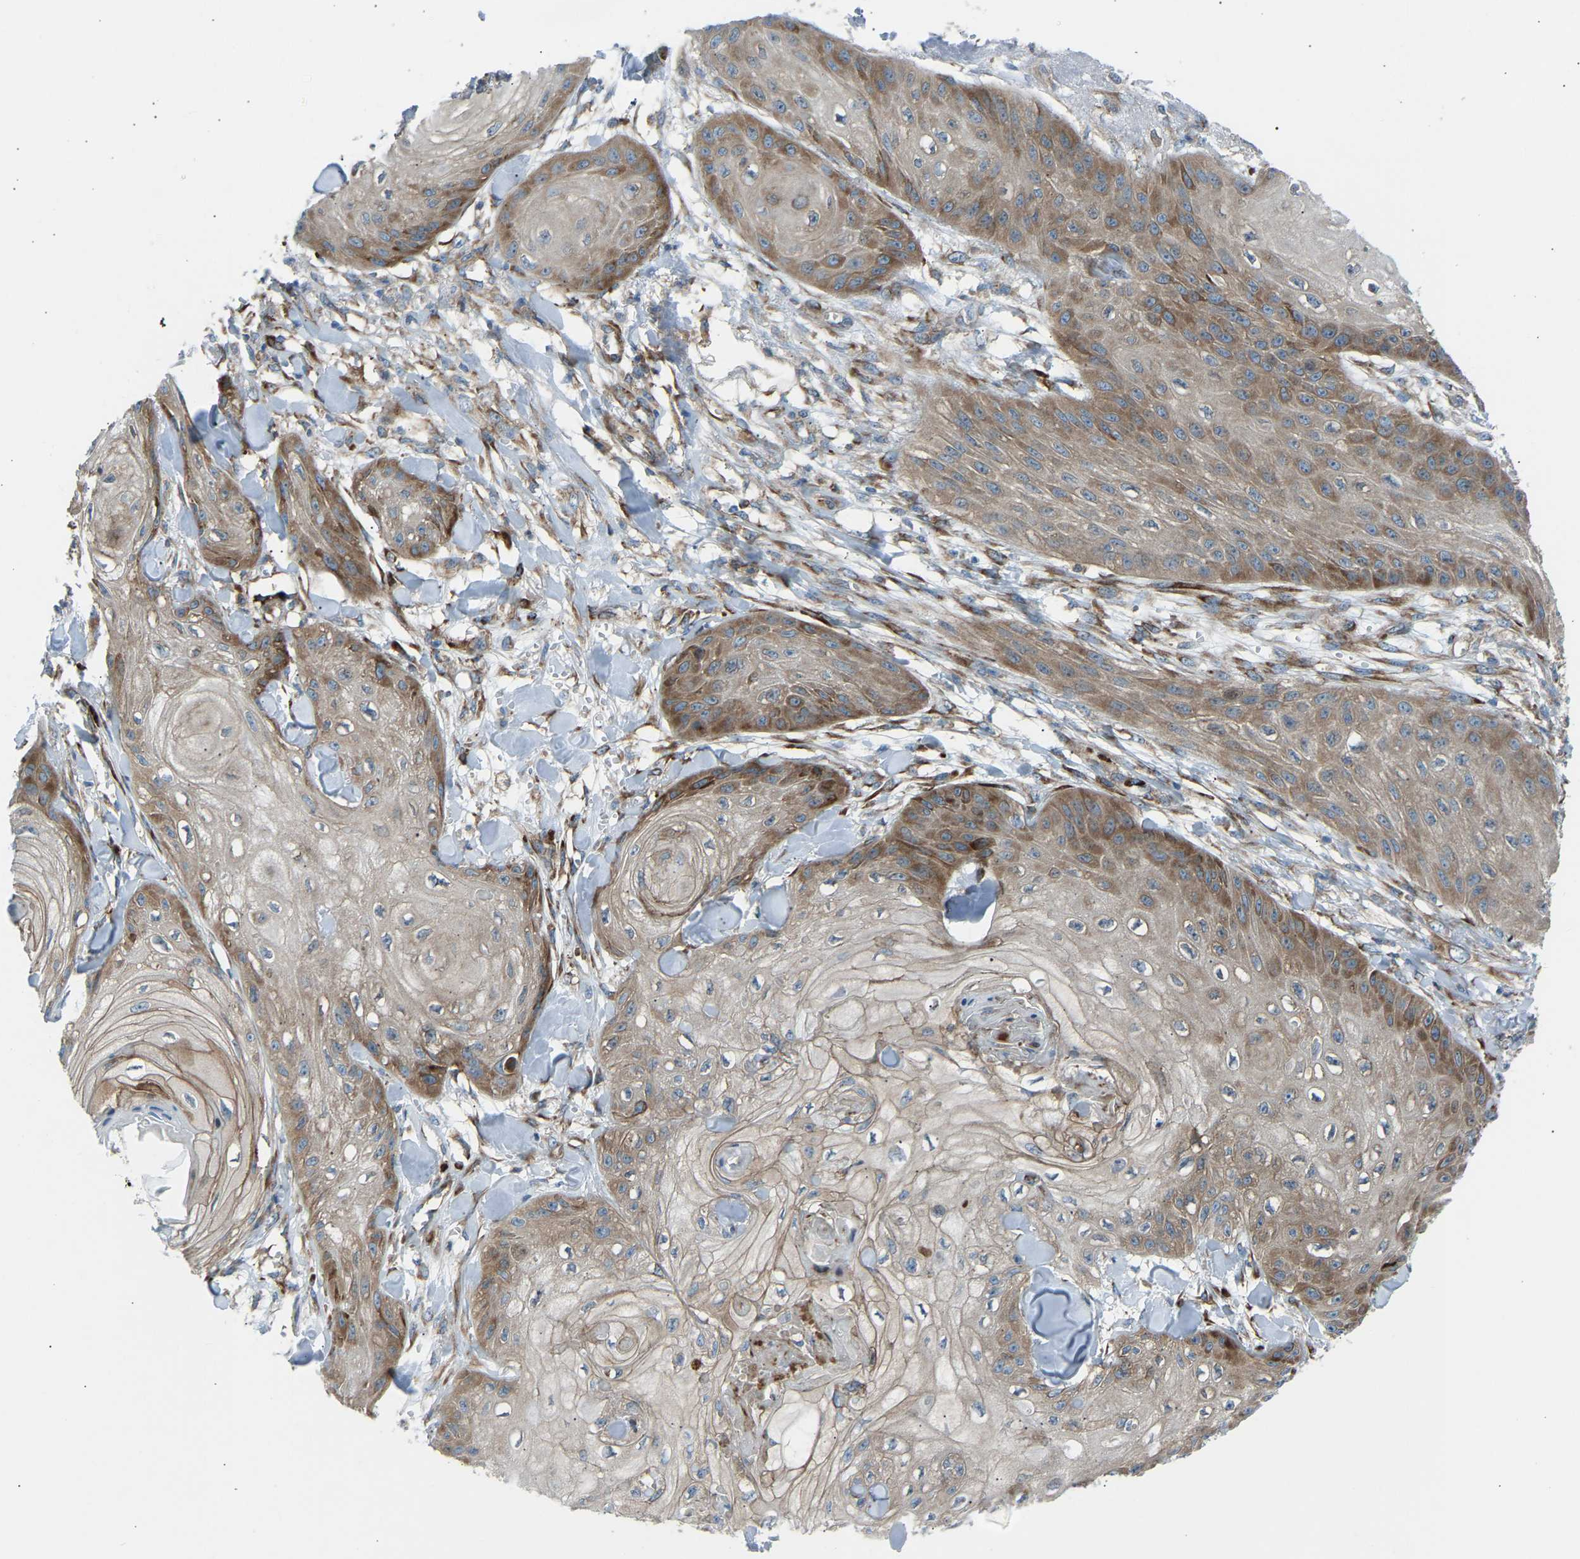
{"staining": {"intensity": "moderate", "quantity": ">75%", "location": "cytoplasmic/membranous"}, "tissue": "skin cancer", "cell_type": "Tumor cells", "image_type": "cancer", "snomed": [{"axis": "morphology", "description": "Squamous cell carcinoma, NOS"}, {"axis": "topography", "description": "Skin"}], "caption": "Brown immunohistochemical staining in skin cancer displays moderate cytoplasmic/membranous staining in approximately >75% of tumor cells.", "gene": "VPS41", "patient": {"sex": "male", "age": 74}}